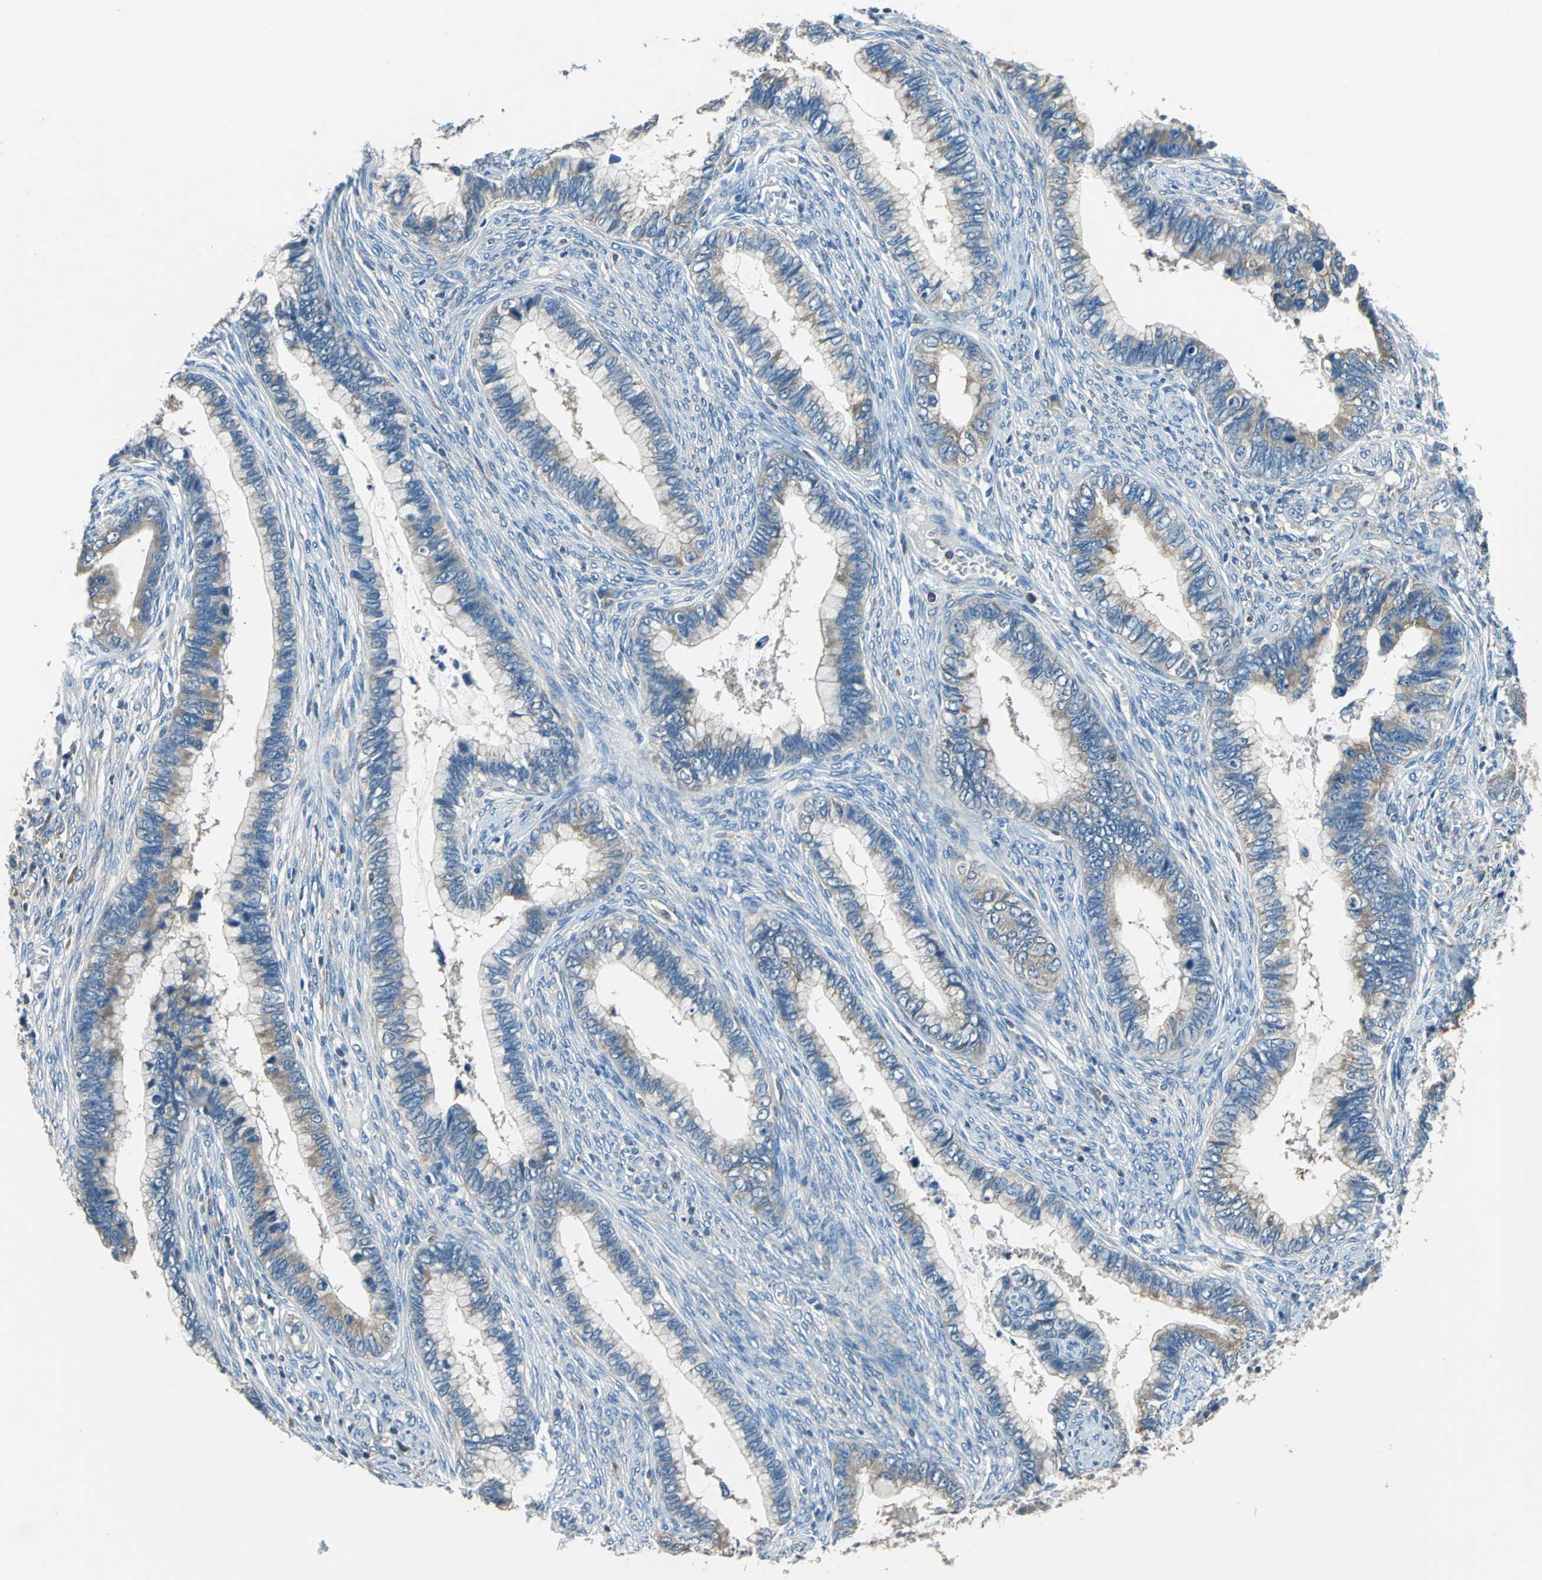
{"staining": {"intensity": "weak", "quantity": "25%-75%", "location": "cytoplasmic/membranous"}, "tissue": "cervical cancer", "cell_type": "Tumor cells", "image_type": "cancer", "snomed": [{"axis": "morphology", "description": "Adenocarcinoma, NOS"}, {"axis": "topography", "description": "Cervix"}], "caption": "Approximately 25%-75% of tumor cells in cervical cancer (adenocarcinoma) reveal weak cytoplasmic/membranous protein positivity as visualized by brown immunohistochemical staining.", "gene": "PRKCA", "patient": {"sex": "female", "age": 44}}